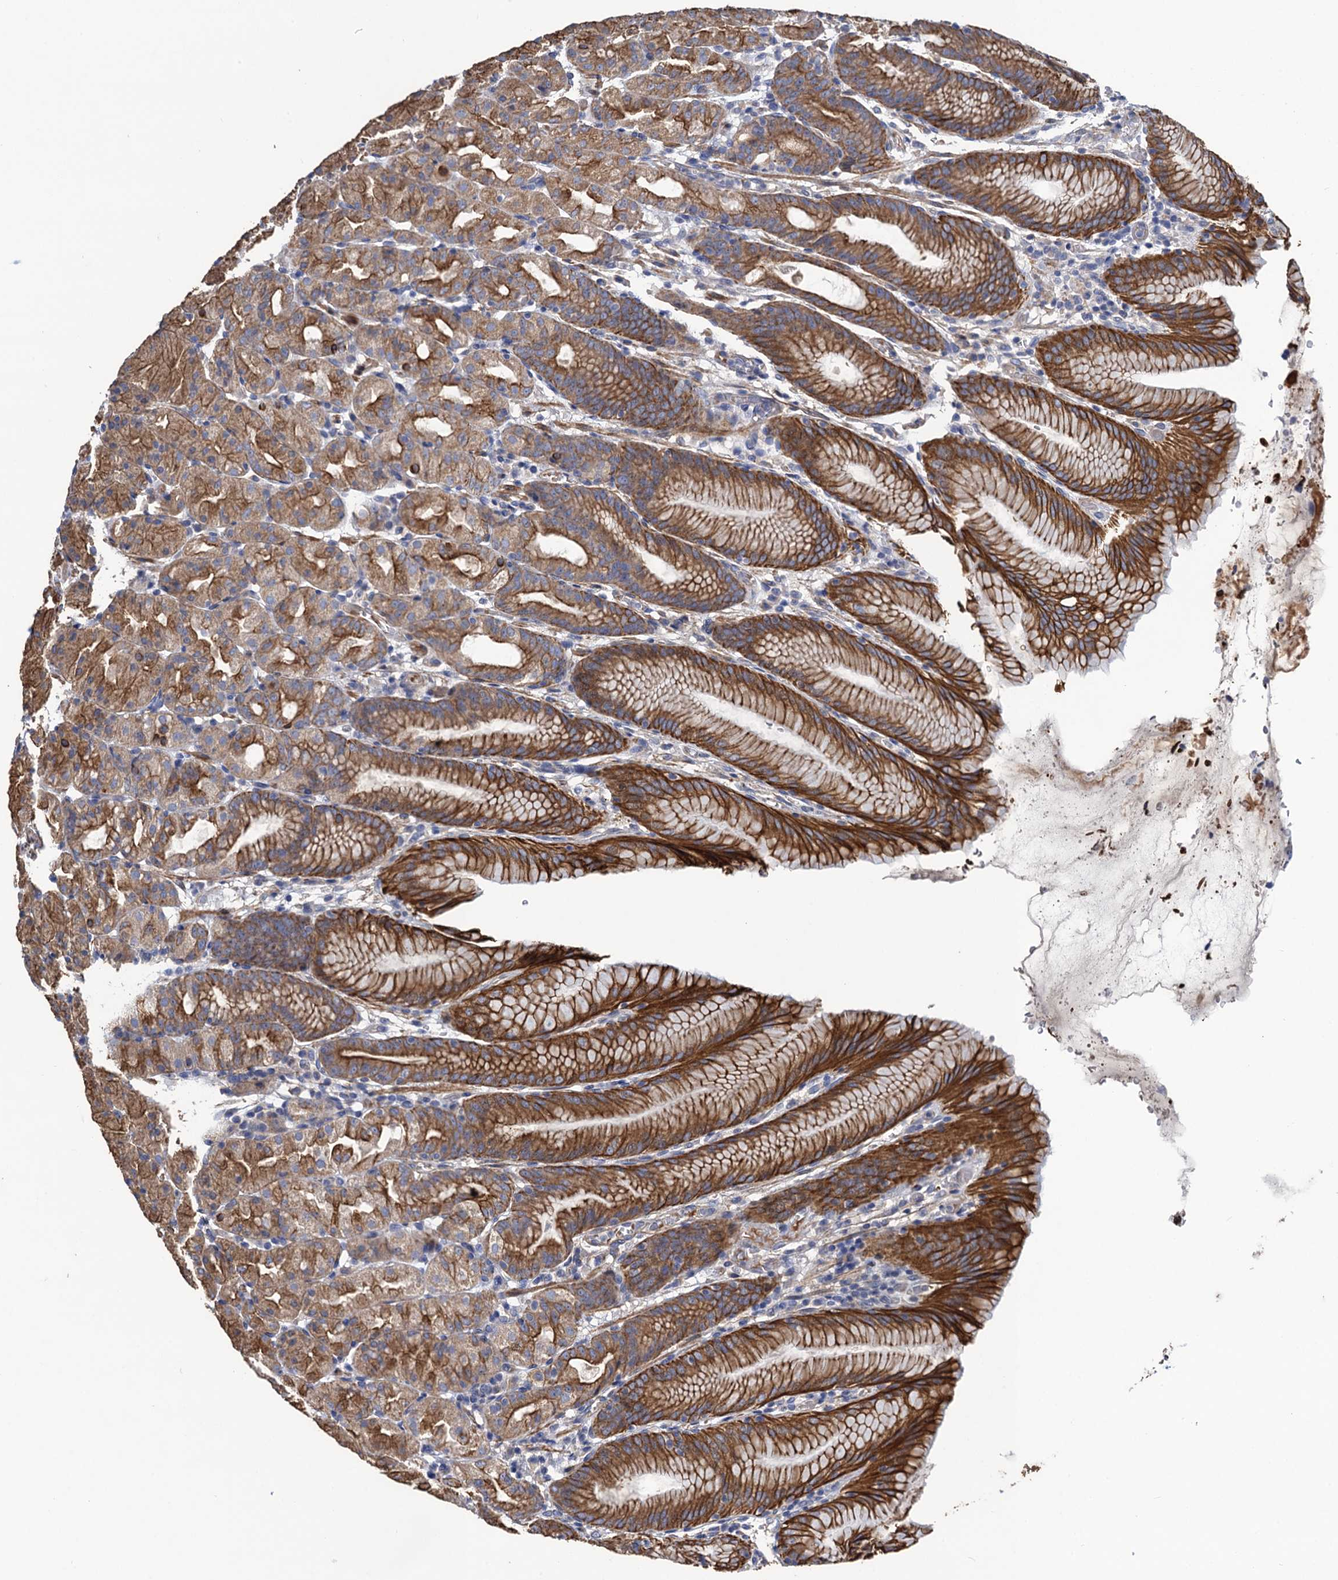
{"staining": {"intensity": "strong", "quantity": "25%-75%", "location": "cytoplasmic/membranous"}, "tissue": "stomach", "cell_type": "Glandular cells", "image_type": "normal", "snomed": [{"axis": "morphology", "description": "Normal tissue, NOS"}, {"axis": "topography", "description": "Stomach, upper"}], "caption": "IHC (DAB) staining of normal stomach shows strong cytoplasmic/membranous protein expression in about 25%-75% of glandular cells.", "gene": "SMCO3", "patient": {"sex": "male", "age": 48}}